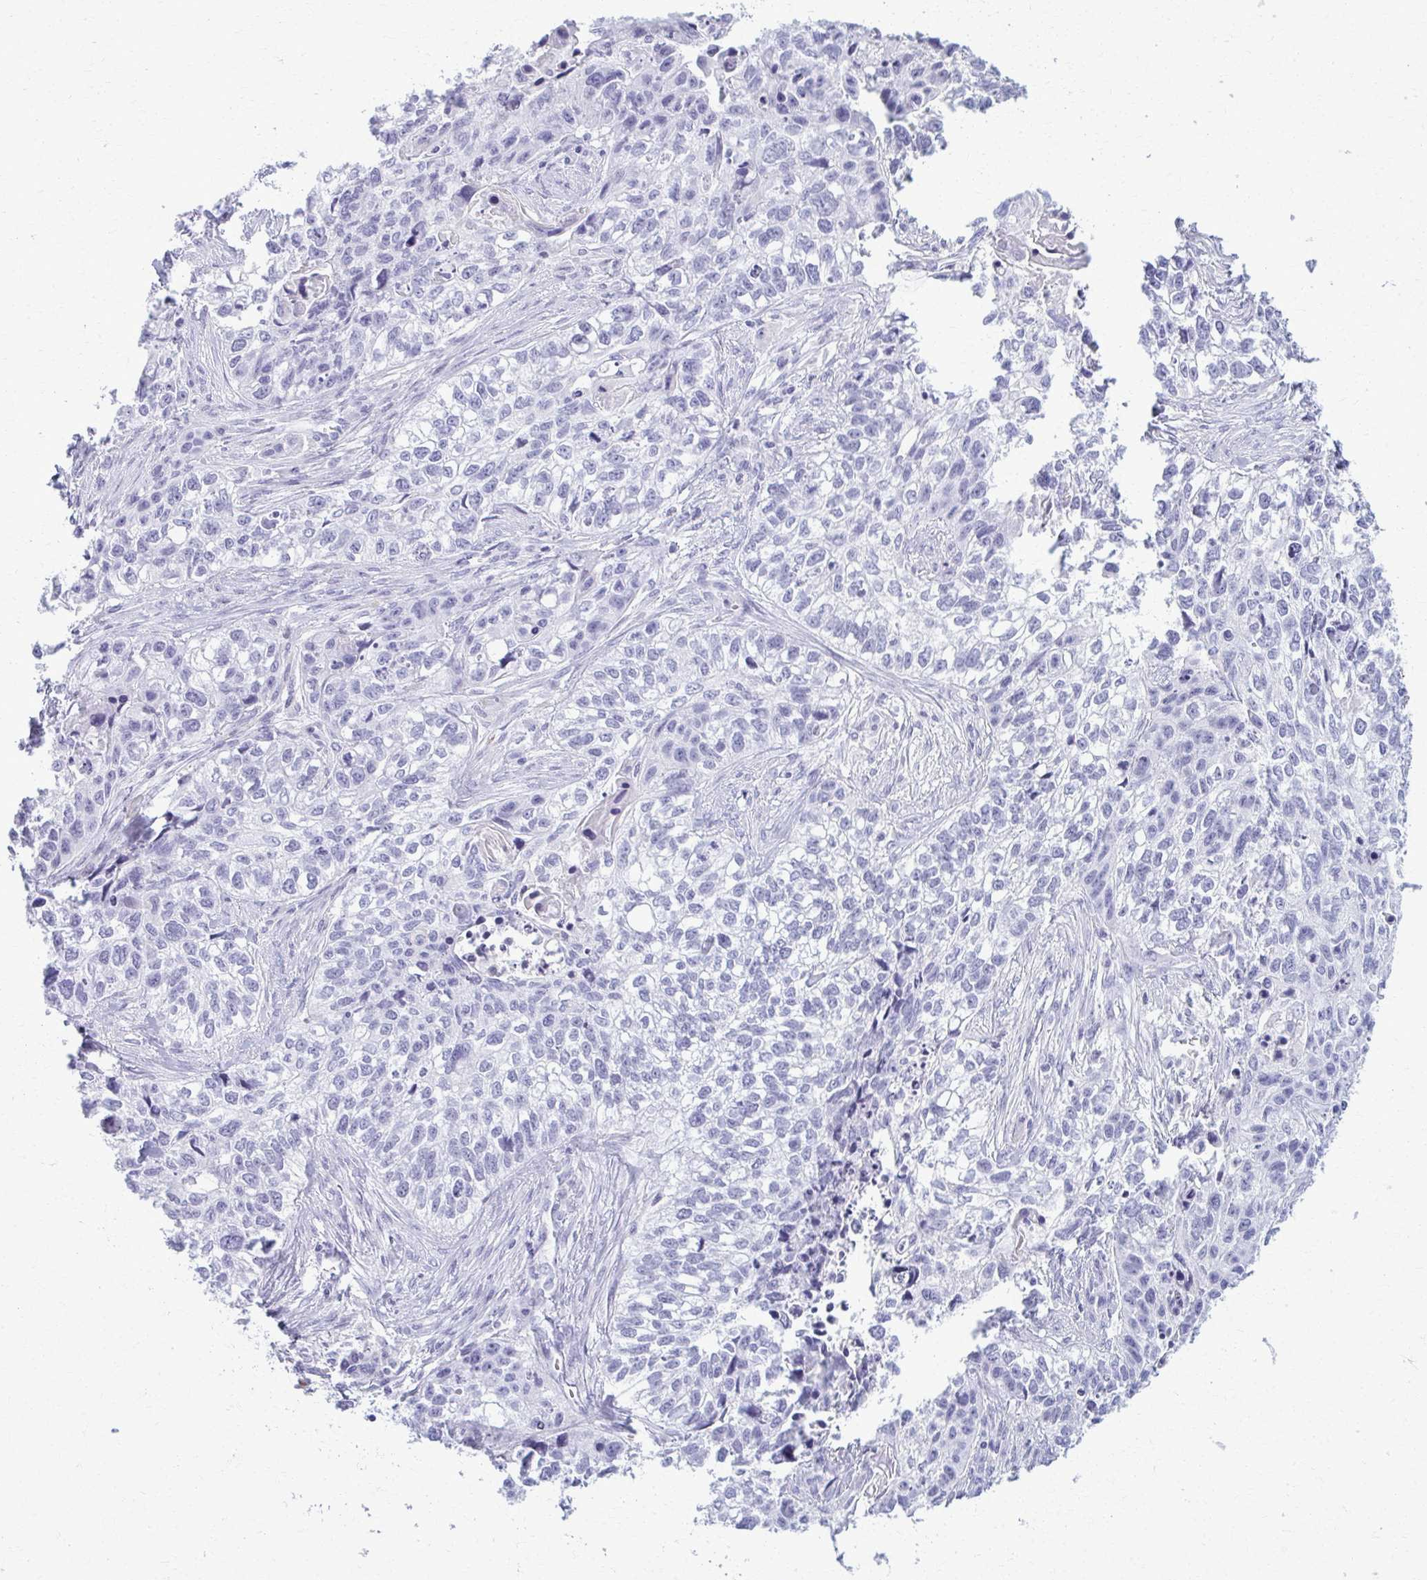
{"staining": {"intensity": "negative", "quantity": "none", "location": "none"}, "tissue": "lung cancer", "cell_type": "Tumor cells", "image_type": "cancer", "snomed": [{"axis": "morphology", "description": "Squamous cell carcinoma, NOS"}, {"axis": "topography", "description": "Lung"}], "caption": "Tumor cells are negative for protein expression in human squamous cell carcinoma (lung).", "gene": "ACSM2B", "patient": {"sex": "male", "age": 74}}